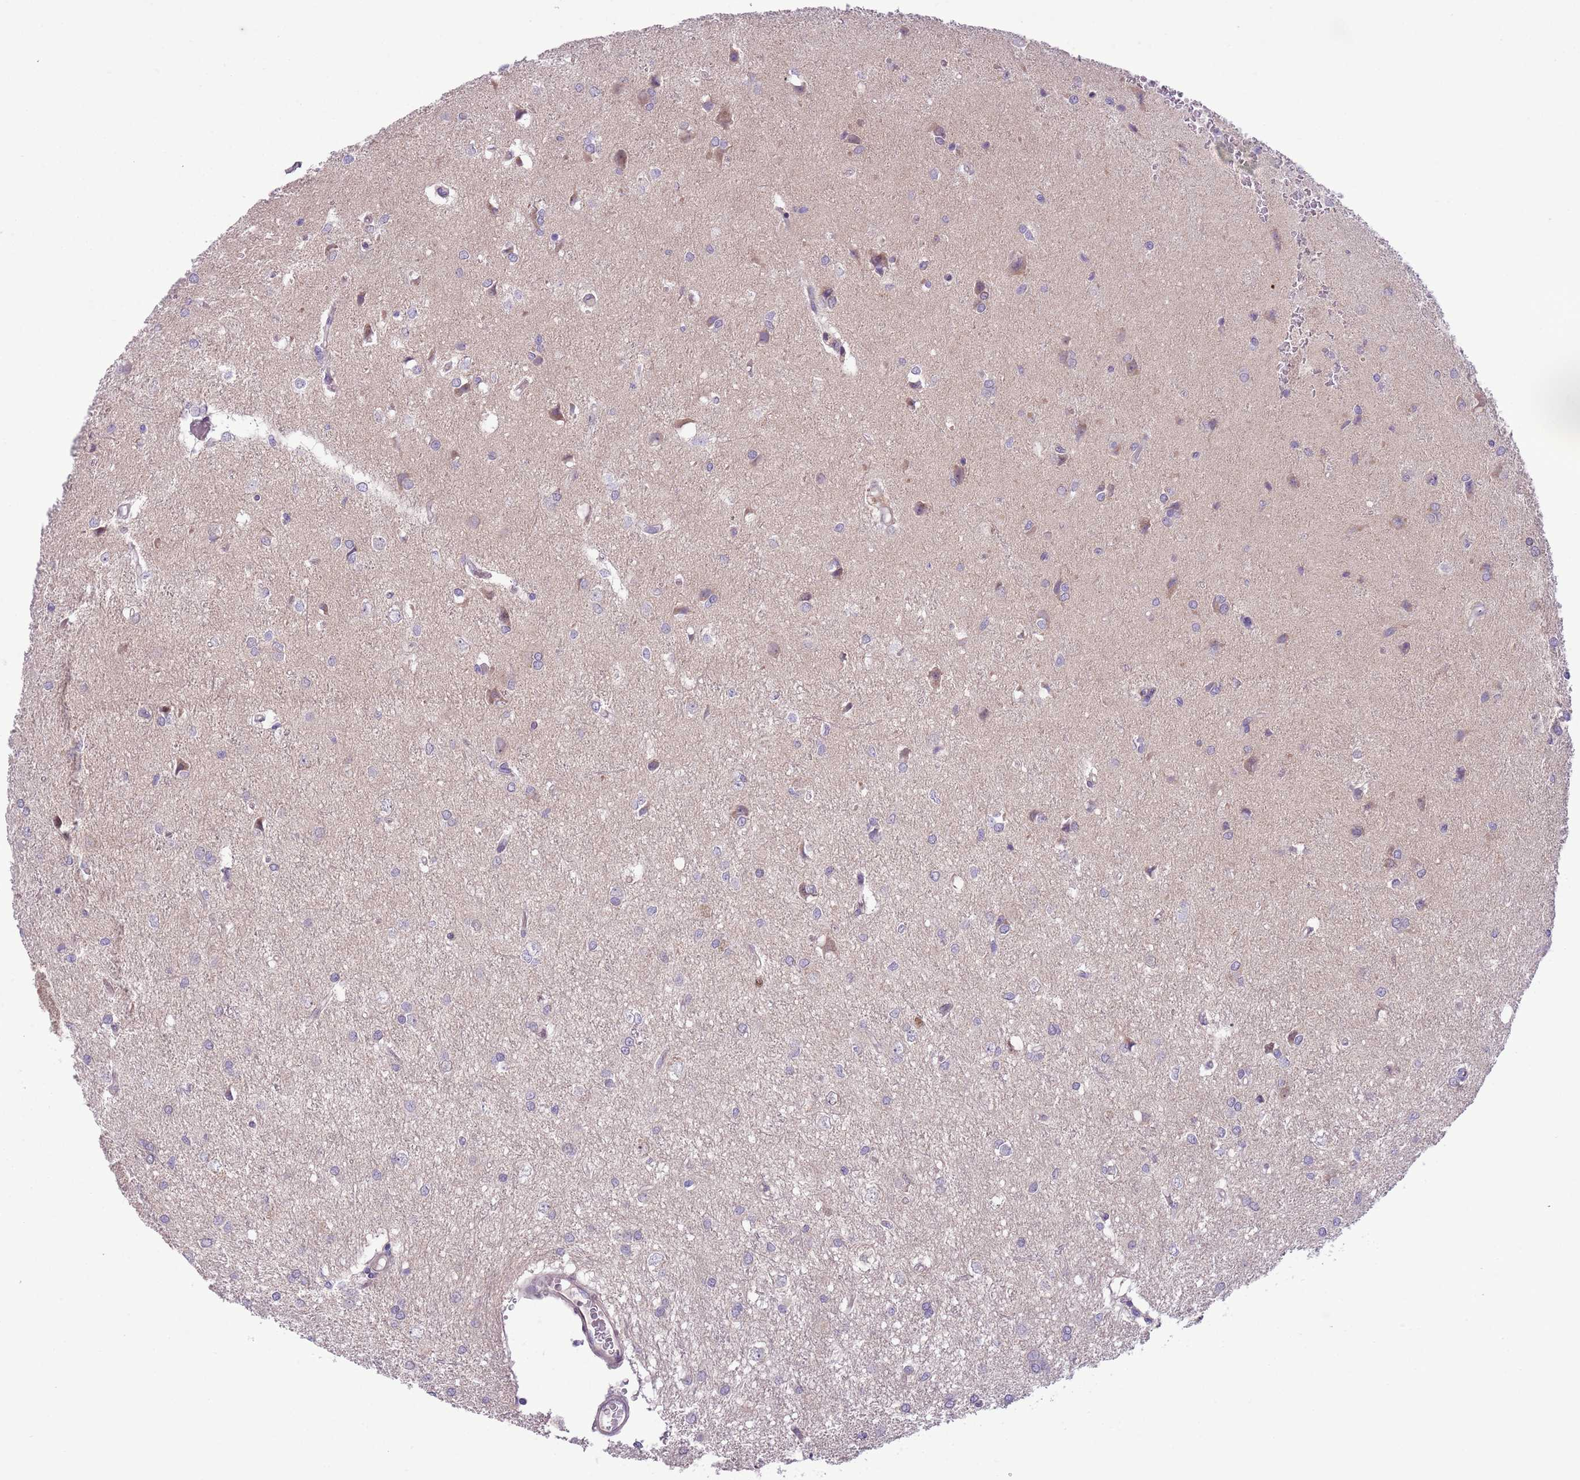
{"staining": {"intensity": "negative", "quantity": "none", "location": "none"}, "tissue": "glioma", "cell_type": "Tumor cells", "image_type": "cancer", "snomed": [{"axis": "morphology", "description": "Glioma, malignant, High grade"}, {"axis": "topography", "description": "Brain"}], "caption": "A photomicrograph of malignant glioma (high-grade) stained for a protein exhibits no brown staining in tumor cells. (Brightfield microscopy of DAB immunohistochemistry (IHC) at high magnification).", "gene": "CCND2", "patient": {"sex": "female", "age": 50}}